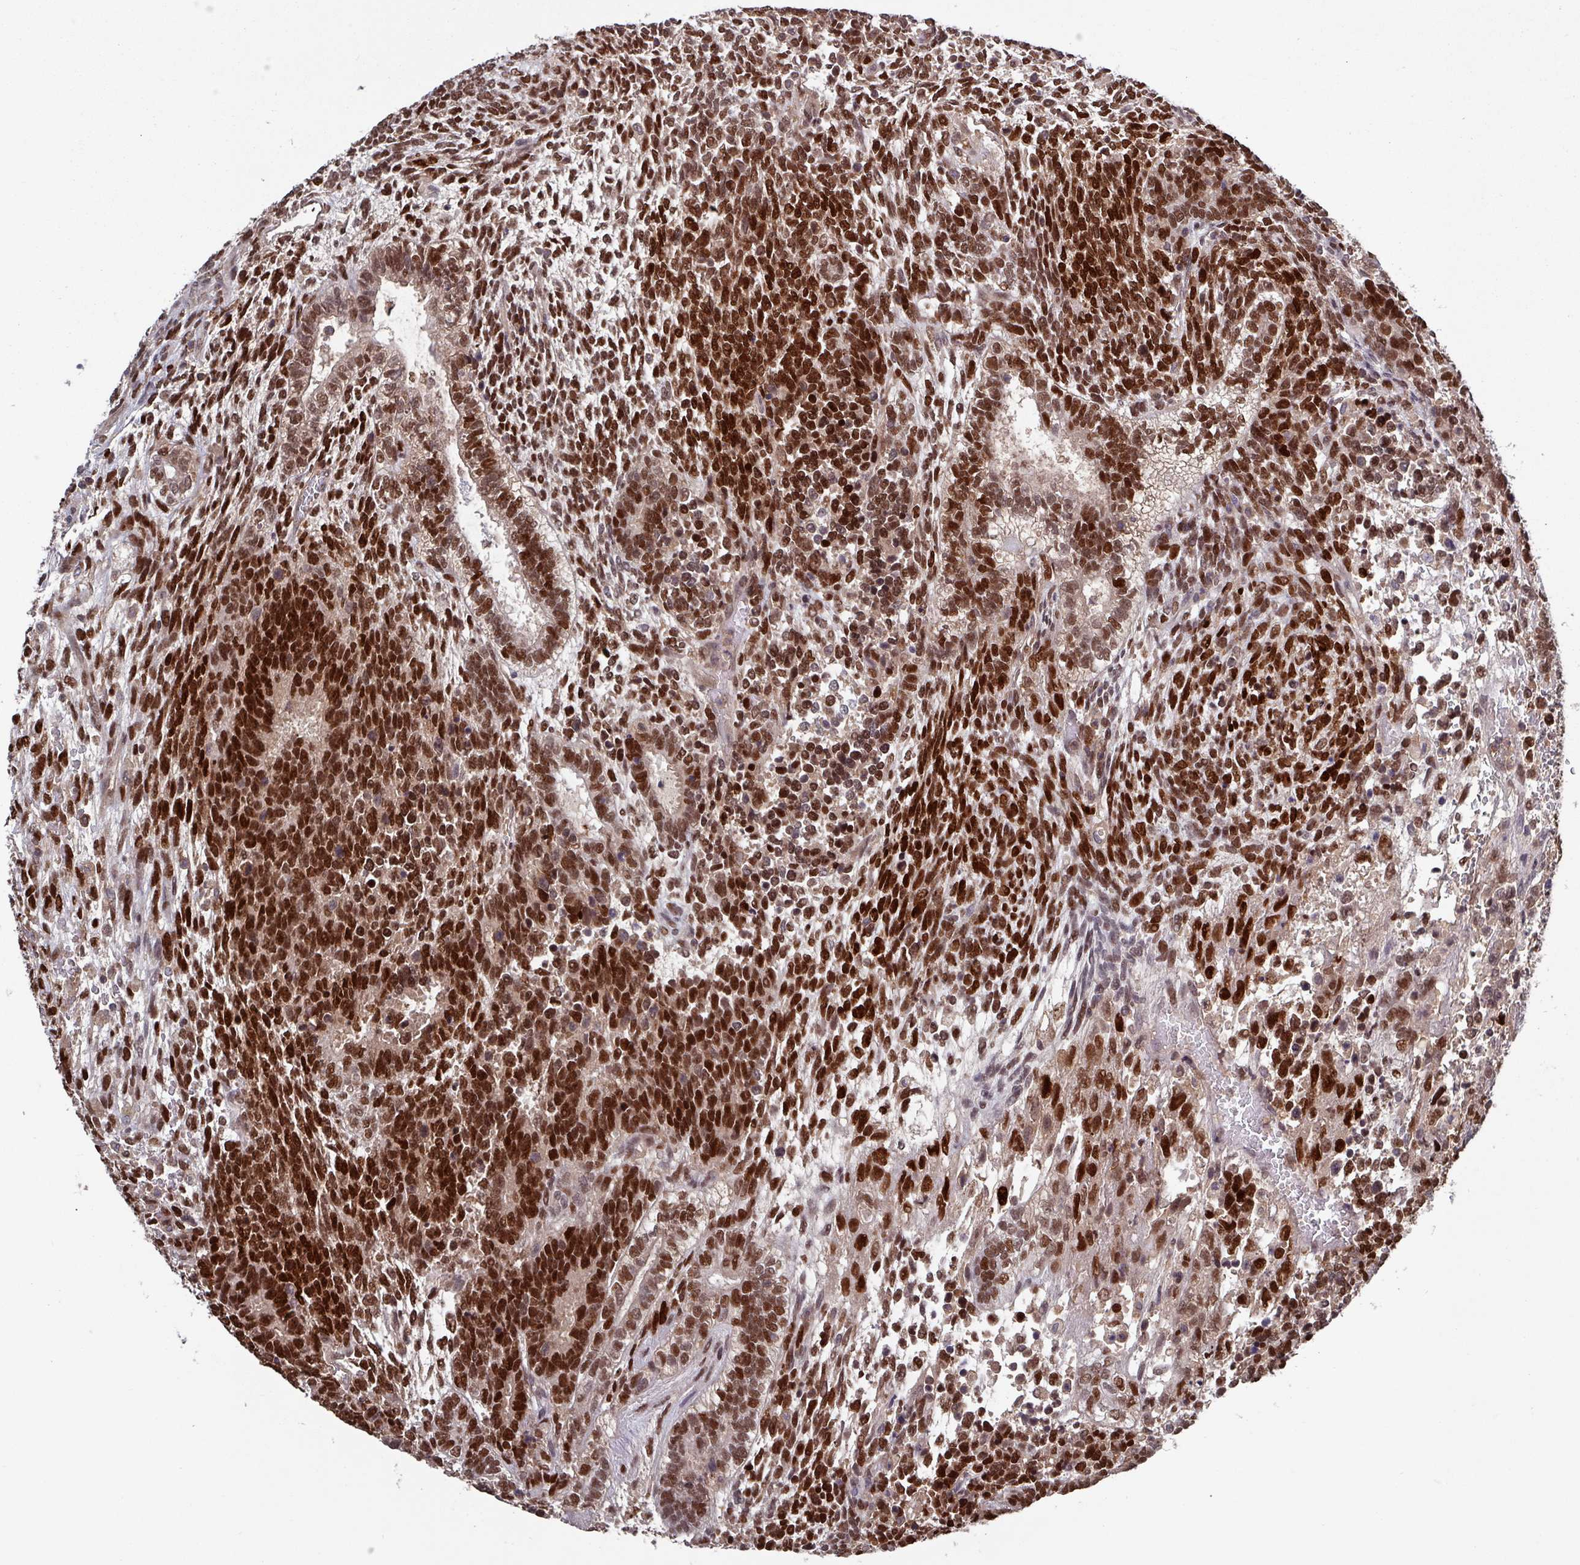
{"staining": {"intensity": "strong", "quantity": ">75%", "location": "nuclear"}, "tissue": "testis cancer", "cell_type": "Tumor cells", "image_type": "cancer", "snomed": [{"axis": "morphology", "description": "Carcinoma, Embryonal, NOS"}, {"axis": "topography", "description": "Testis"}], "caption": "Tumor cells reveal strong nuclear expression in about >75% of cells in testis embryonal carcinoma.", "gene": "PRRX1", "patient": {"sex": "male", "age": 23}}